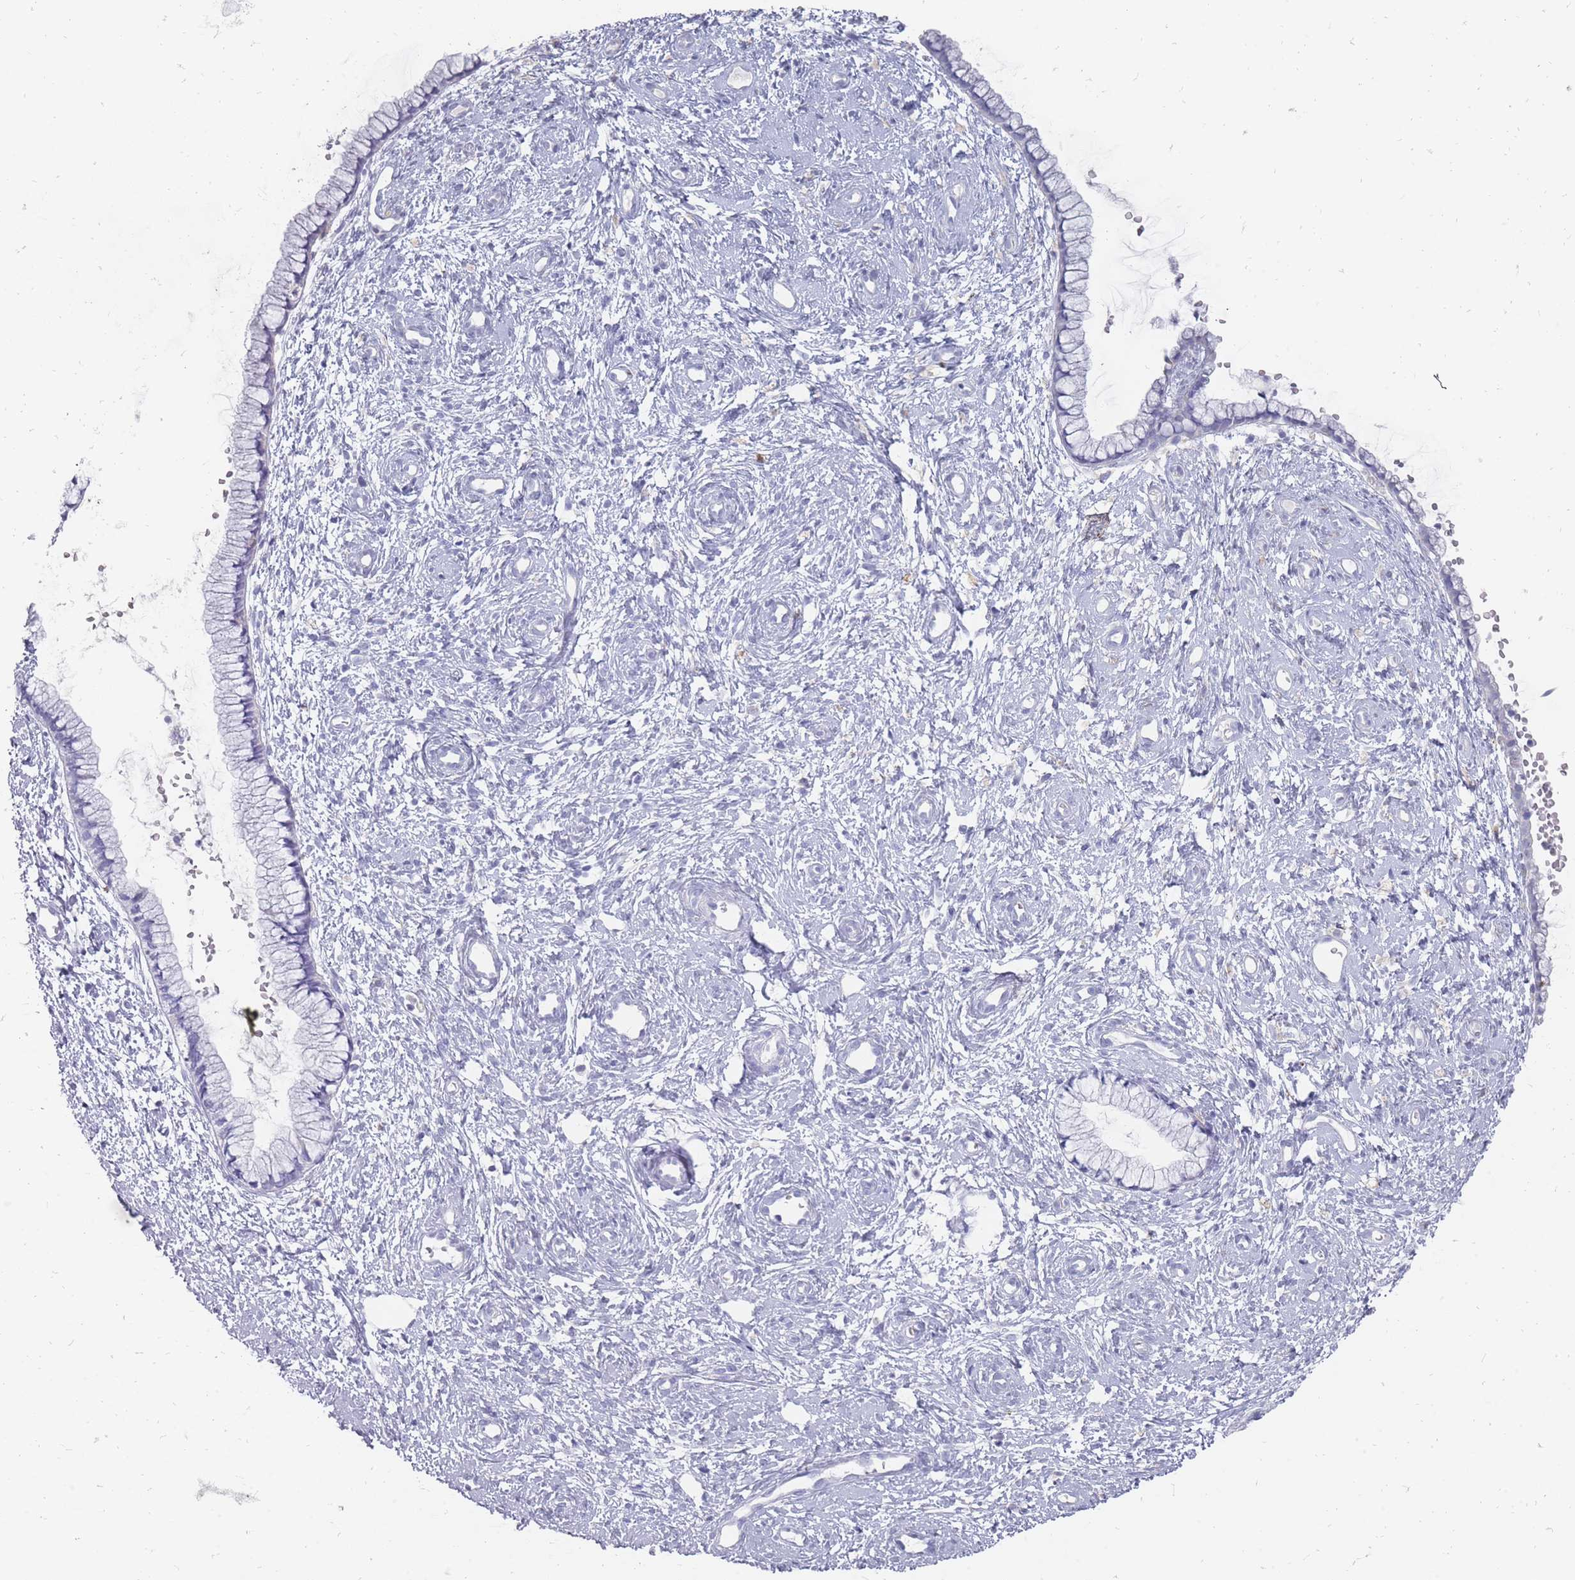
{"staining": {"intensity": "negative", "quantity": "none", "location": "none"}, "tissue": "cervix", "cell_type": "Glandular cells", "image_type": "normal", "snomed": [{"axis": "morphology", "description": "Normal tissue, NOS"}, {"axis": "topography", "description": "Cervix"}], "caption": "Immunohistochemistry photomicrograph of normal cervix: human cervix stained with DAB shows no significant protein positivity in glandular cells. (DAB immunohistochemistry (IHC) visualized using brightfield microscopy, high magnification).", "gene": "OTULINL", "patient": {"sex": "female", "age": 57}}